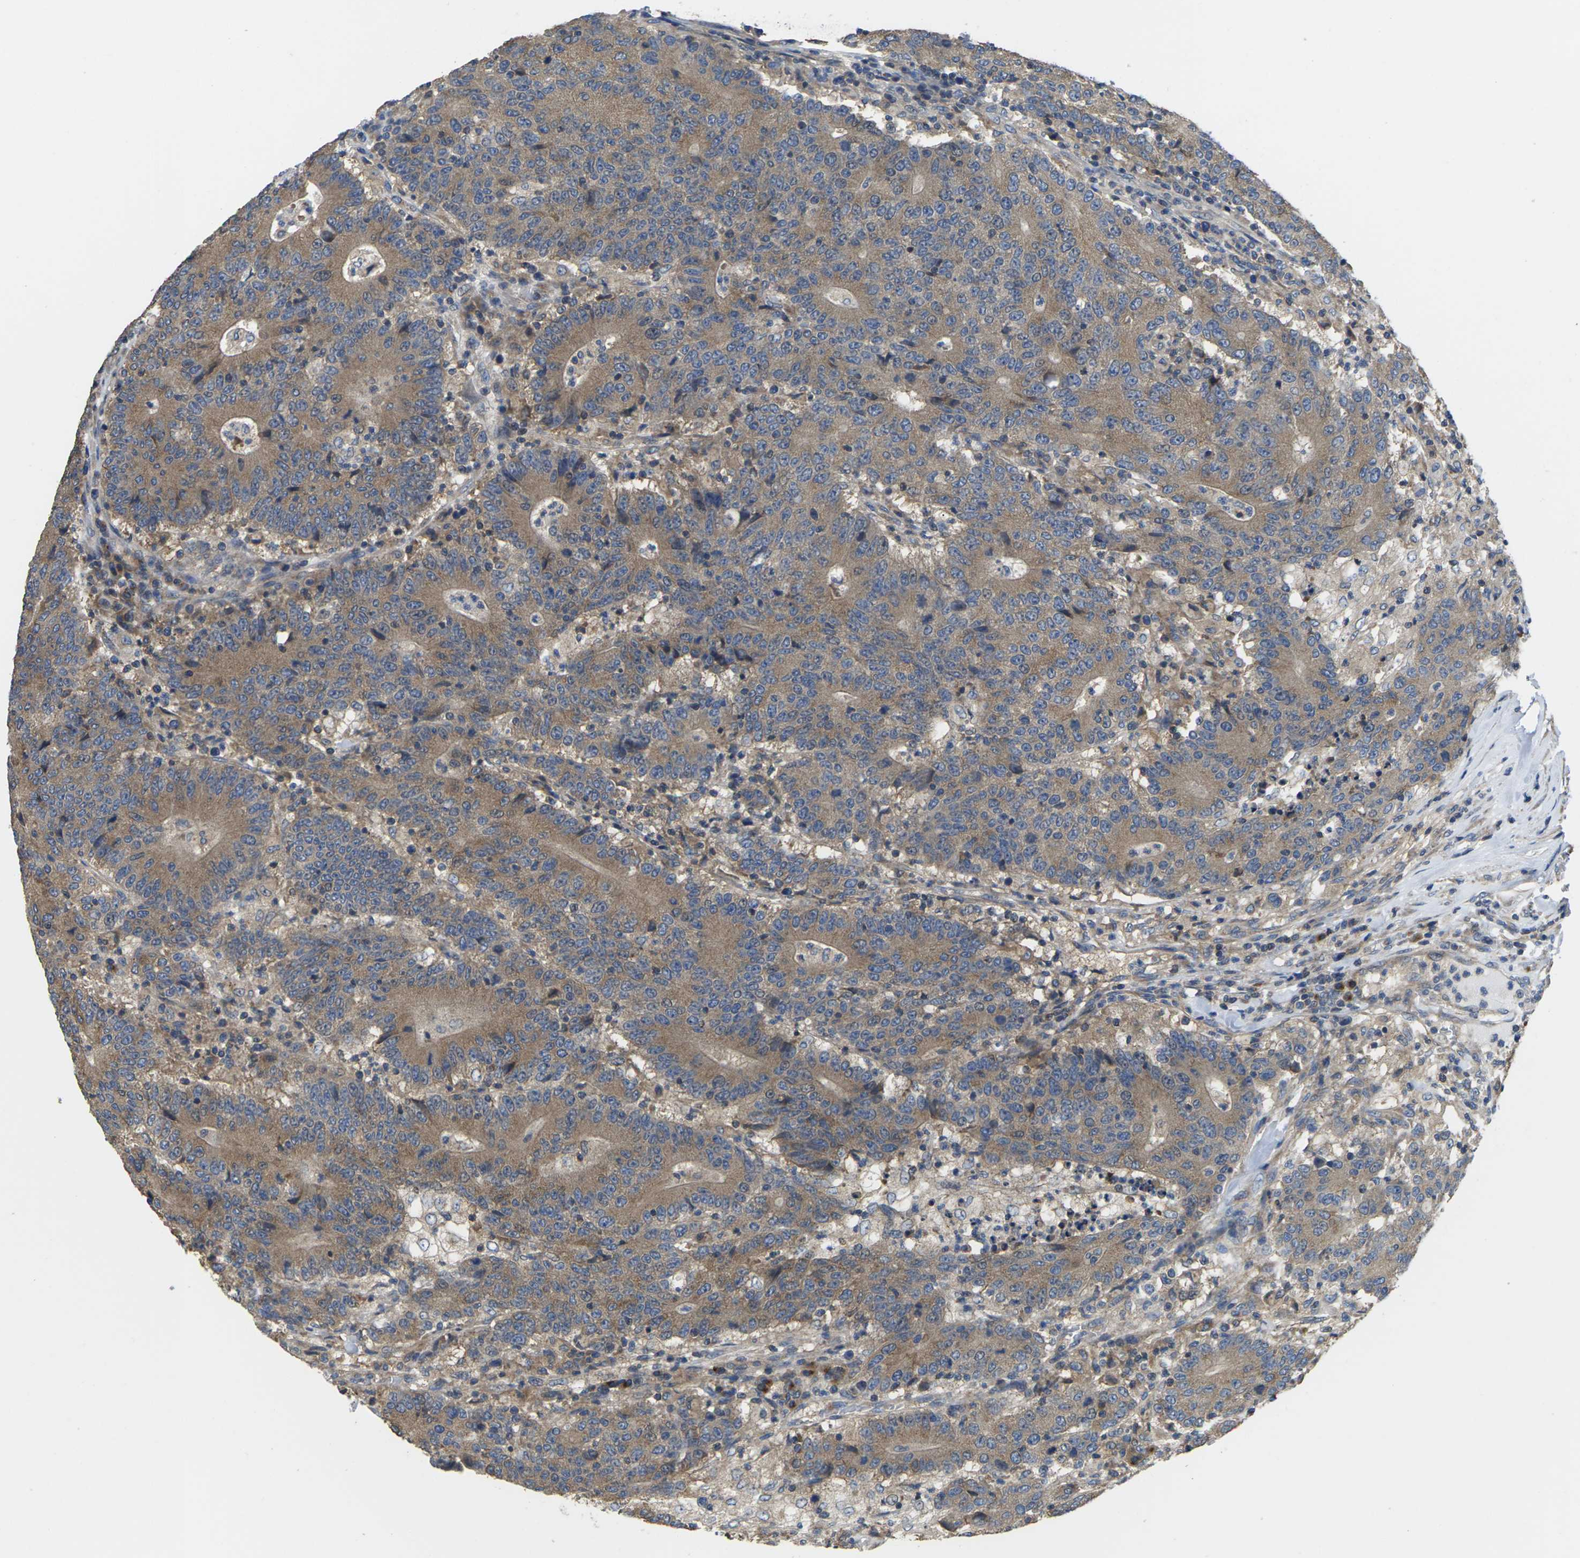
{"staining": {"intensity": "moderate", "quantity": ">75%", "location": "cytoplasmic/membranous"}, "tissue": "colorectal cancer", "cell_type": "Tumor cells", "image_type": "cancer", "snomed": [{"axis": "morphology", "description": "Normal tissue, NOS"}, {"axis": "morphology", "description": "Adenocarcinoma, NOS"}, {"axis": "topography", "description": "Colon"}], "caption": "Immunohistochemistry (IHC) (DAB) staining of human adenocarcinoma (colorectal) demonstrates moderate cytoplasmic/membranous protein positivity in about >75% of tumor cells. The protein of interest is shown in brown color, while the nuclei are stained blue.", "gene": "TMCC2", "patient": {"sex": "female", "age": 75}}